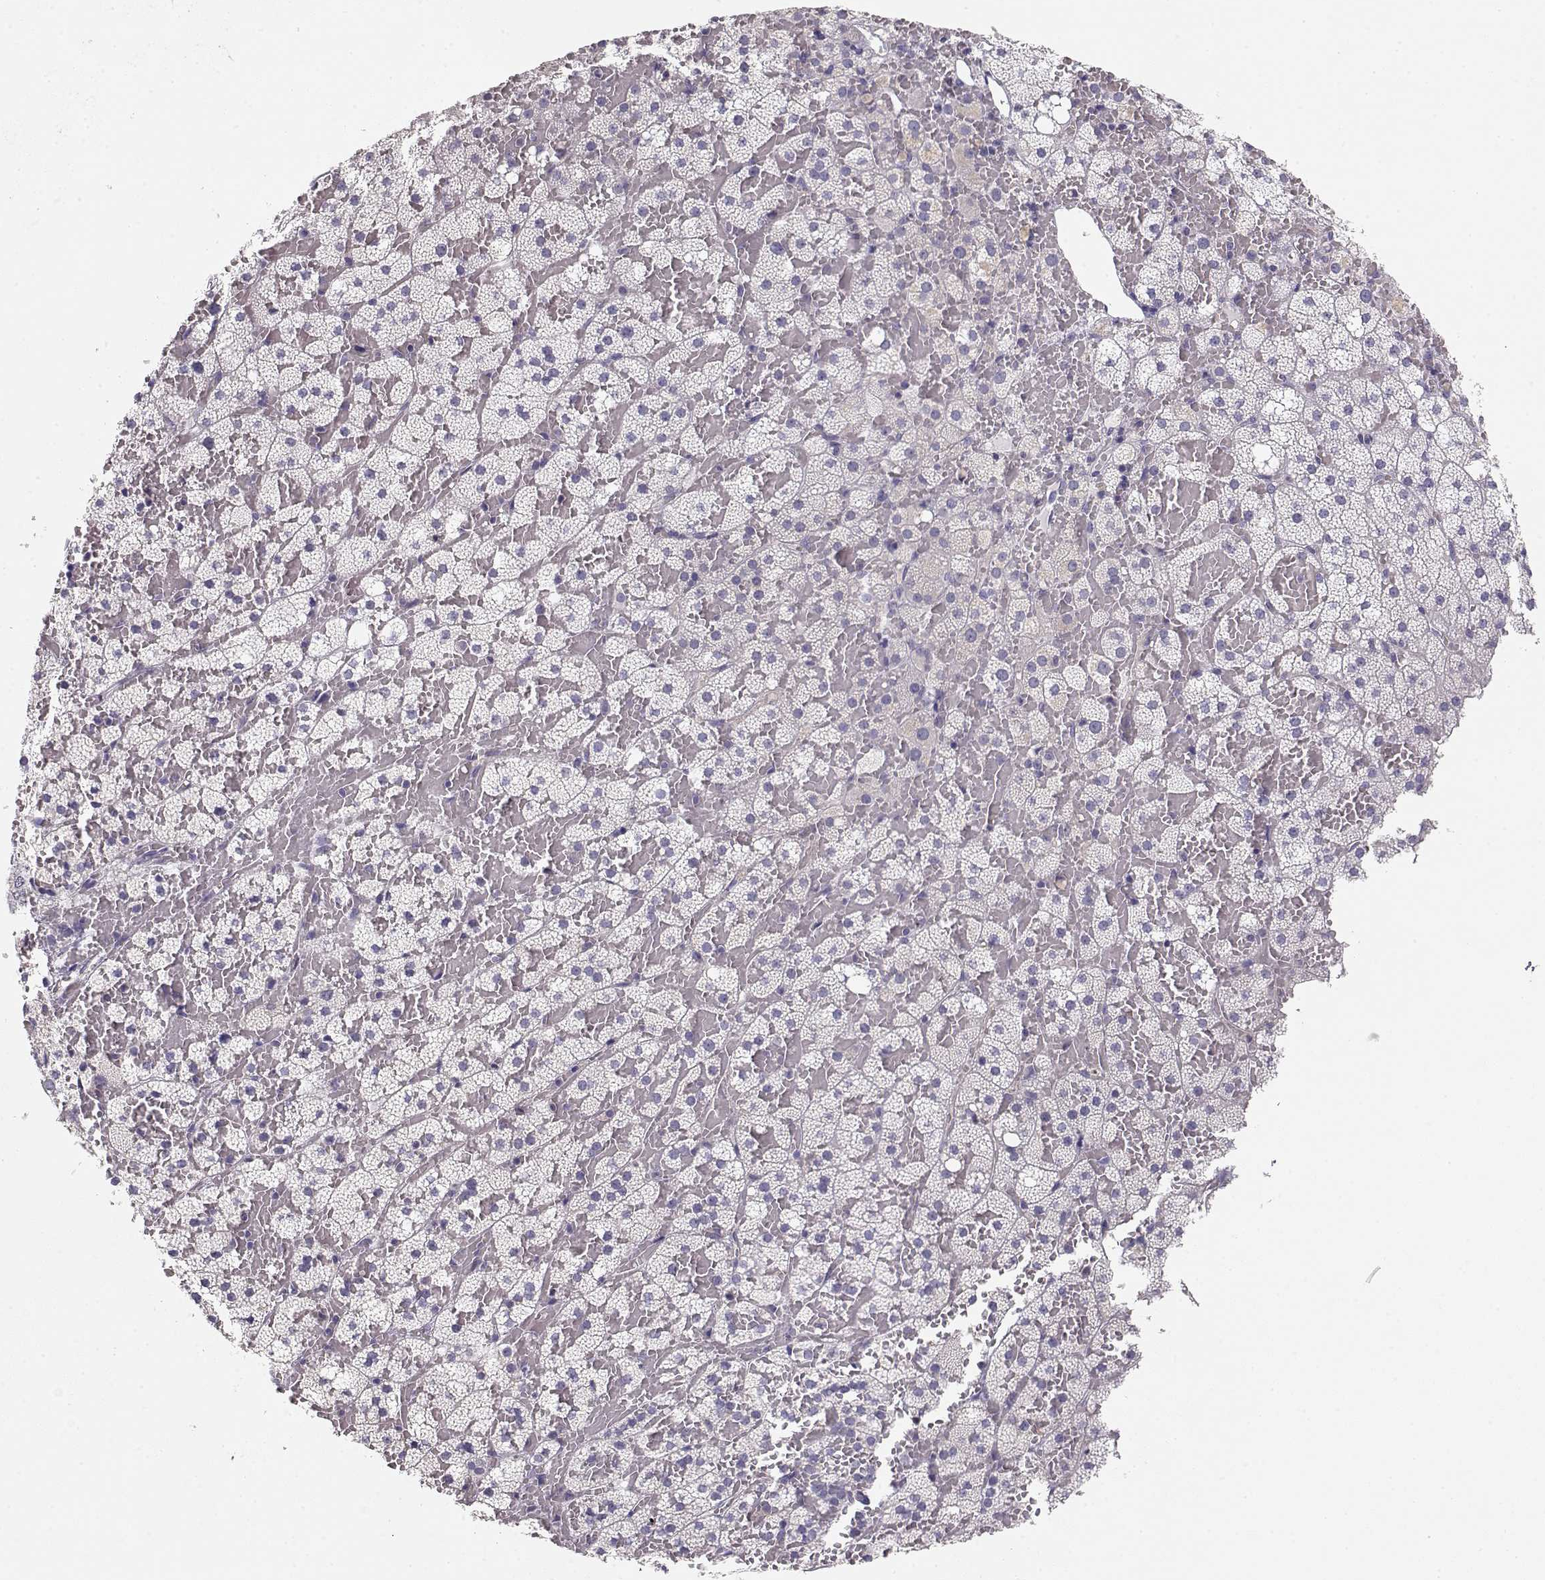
{"staining": {"intensity": "negative", "quantity": "none", "location": "none"}, "tissue": "adrenal gland", "cell_type": "Glandular cells", "image_type": "normal", "snomed": [{"axis": "morphology", "description": "Normal tissue, NOS"}, {"axis": "topography", "description": "Adrenal gland"}], "caption": "The IHC photomicrograph has no significant expression in glandular cells of adrenal gland.", "gene": "DAPL1", "patient": {"sex": "male", "age": 53}}